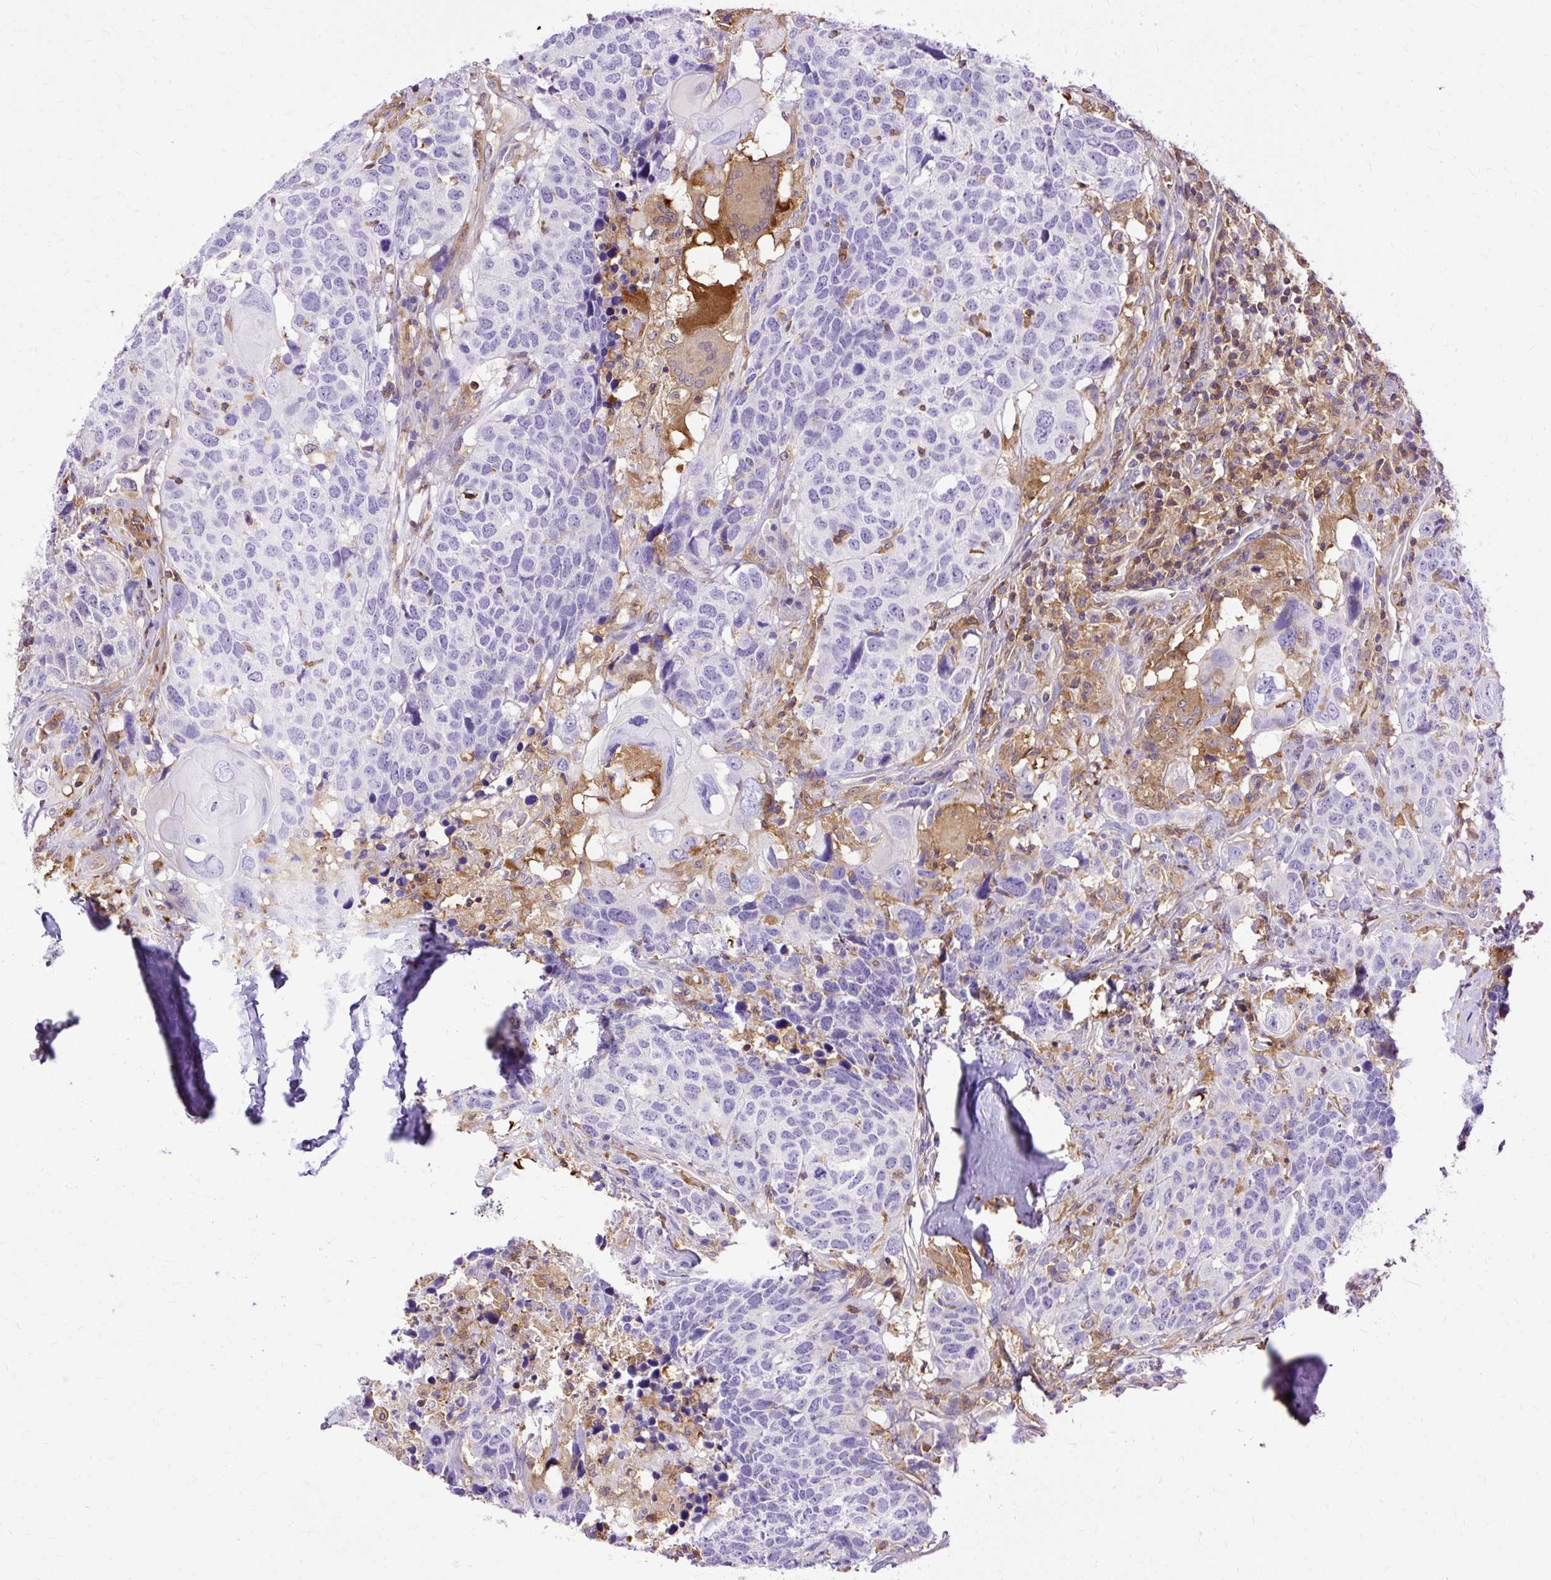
{"staining": {"intensity": "negative", "quantity": "none", "location": "none"}, "tissue": "head and neck cancer", "cell_type": "Tumor cells", "image_type": "cancer", "snomed": [{"axis": "morphology", "description": "Normal tissue, NOS"}, {"axis": "morphology", "description": "Squamous cell carcinoma, NOS"}, {"axis": "topography", "description": "Skeletal muscle"}, {"axis": "topography", "description": "Vascular tissue"}, {"axis": "topography", "description": "Peripheral nerve tissue"}, {"axis": "topography", "description": "Head-Neck"}], "caption": "IHC of human head and neck cancer (squamous cell carcinoma) exhibits no staining in tumor cells.", "gene": "TWF2", "patient": {"sex": "male", "age": 66}}